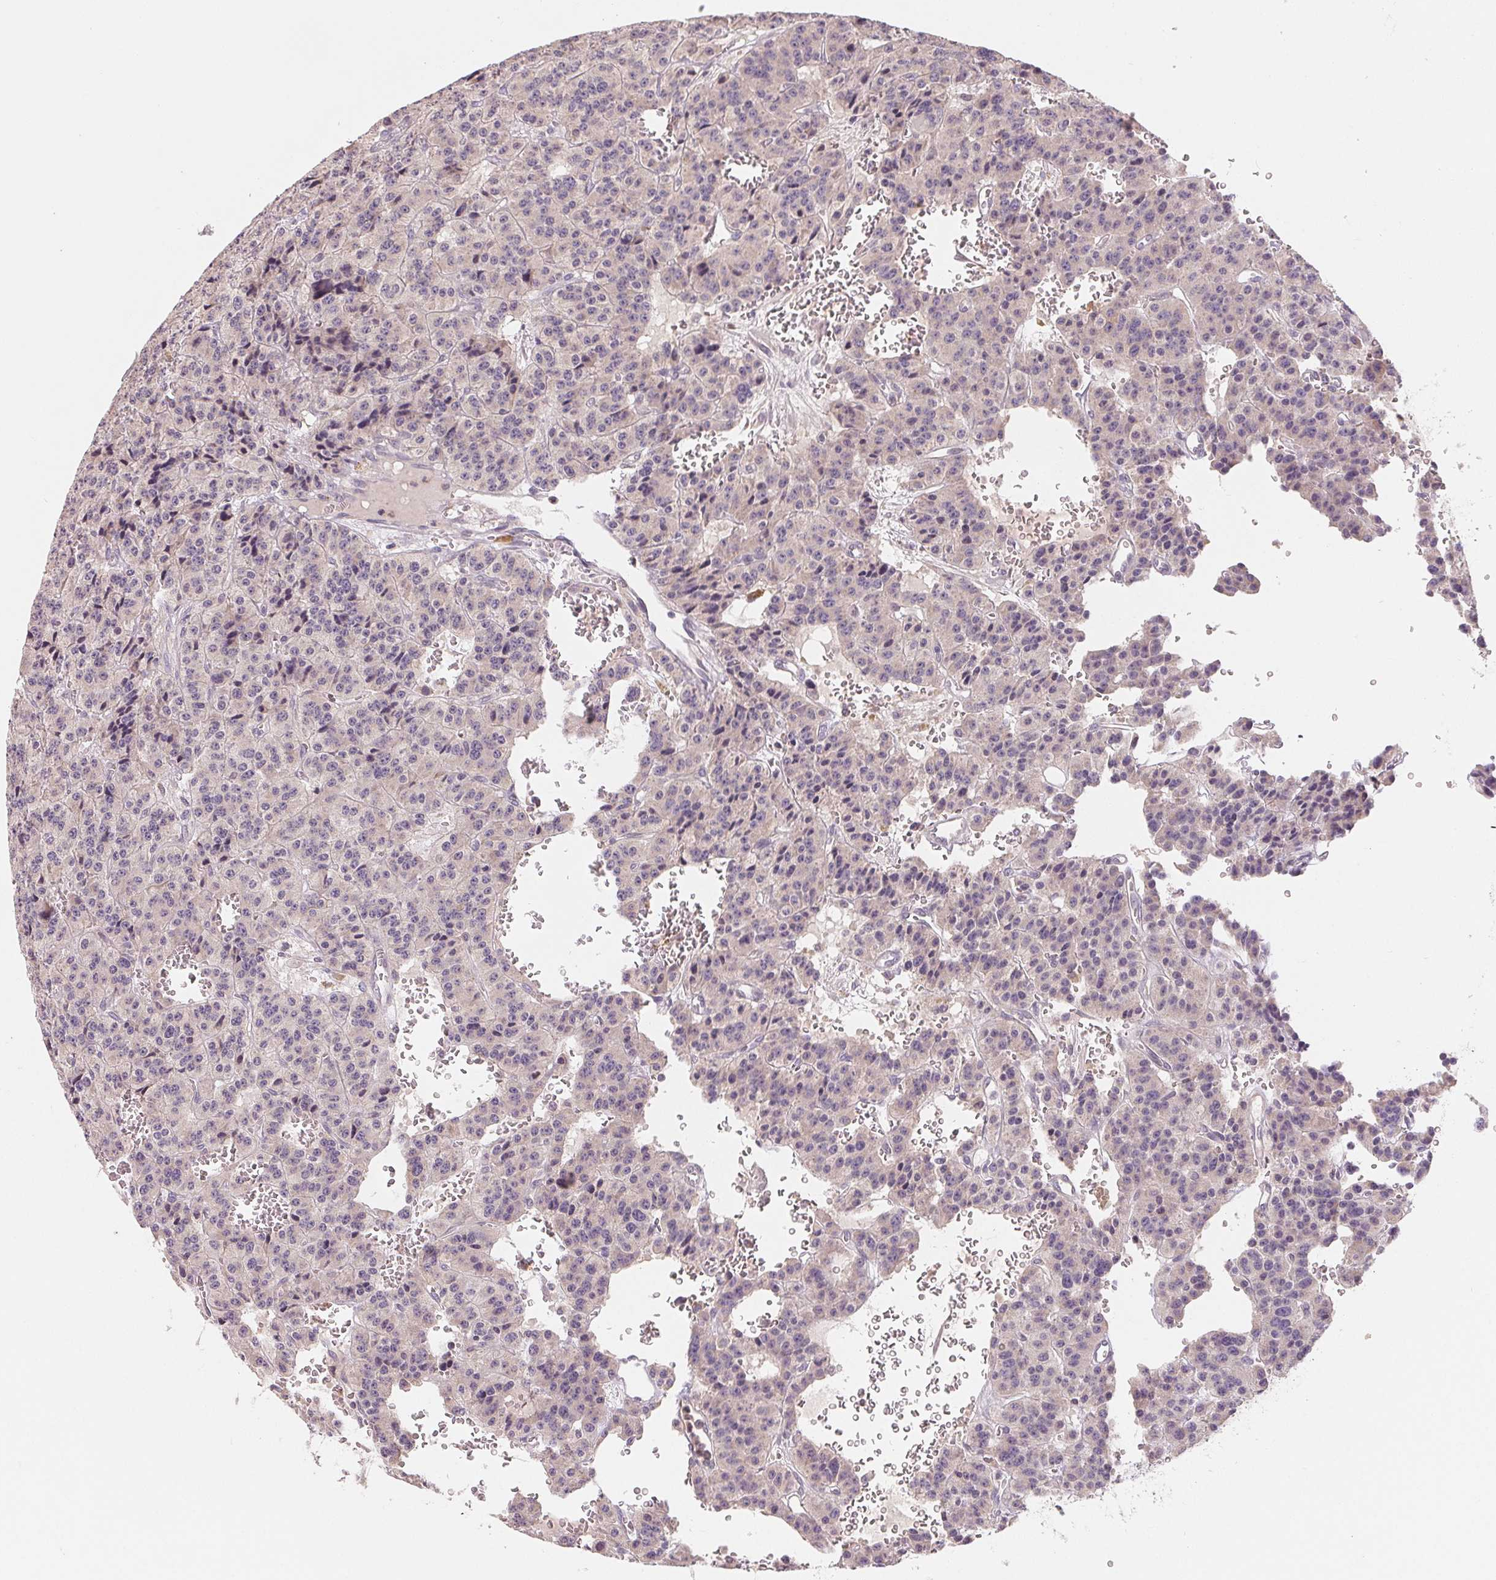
{"staining": {"intensity": "negative", "quantity": "none", "location": "none"}, "tissue": "carcinoid", "cell_type": "Tumor cells", "image_type": "cancer", "snomed": [{"axis": "morphology", "description": "Carcinoid, malignant, NOS"}, {"axis": "topography", "description": "Lung"}], "caption": "Immunohistochemical staining of carcinoid shows no significant positivity in tumor cells.", "gene": "AQP8", "patient": {"sex": "female", "age": 71}}